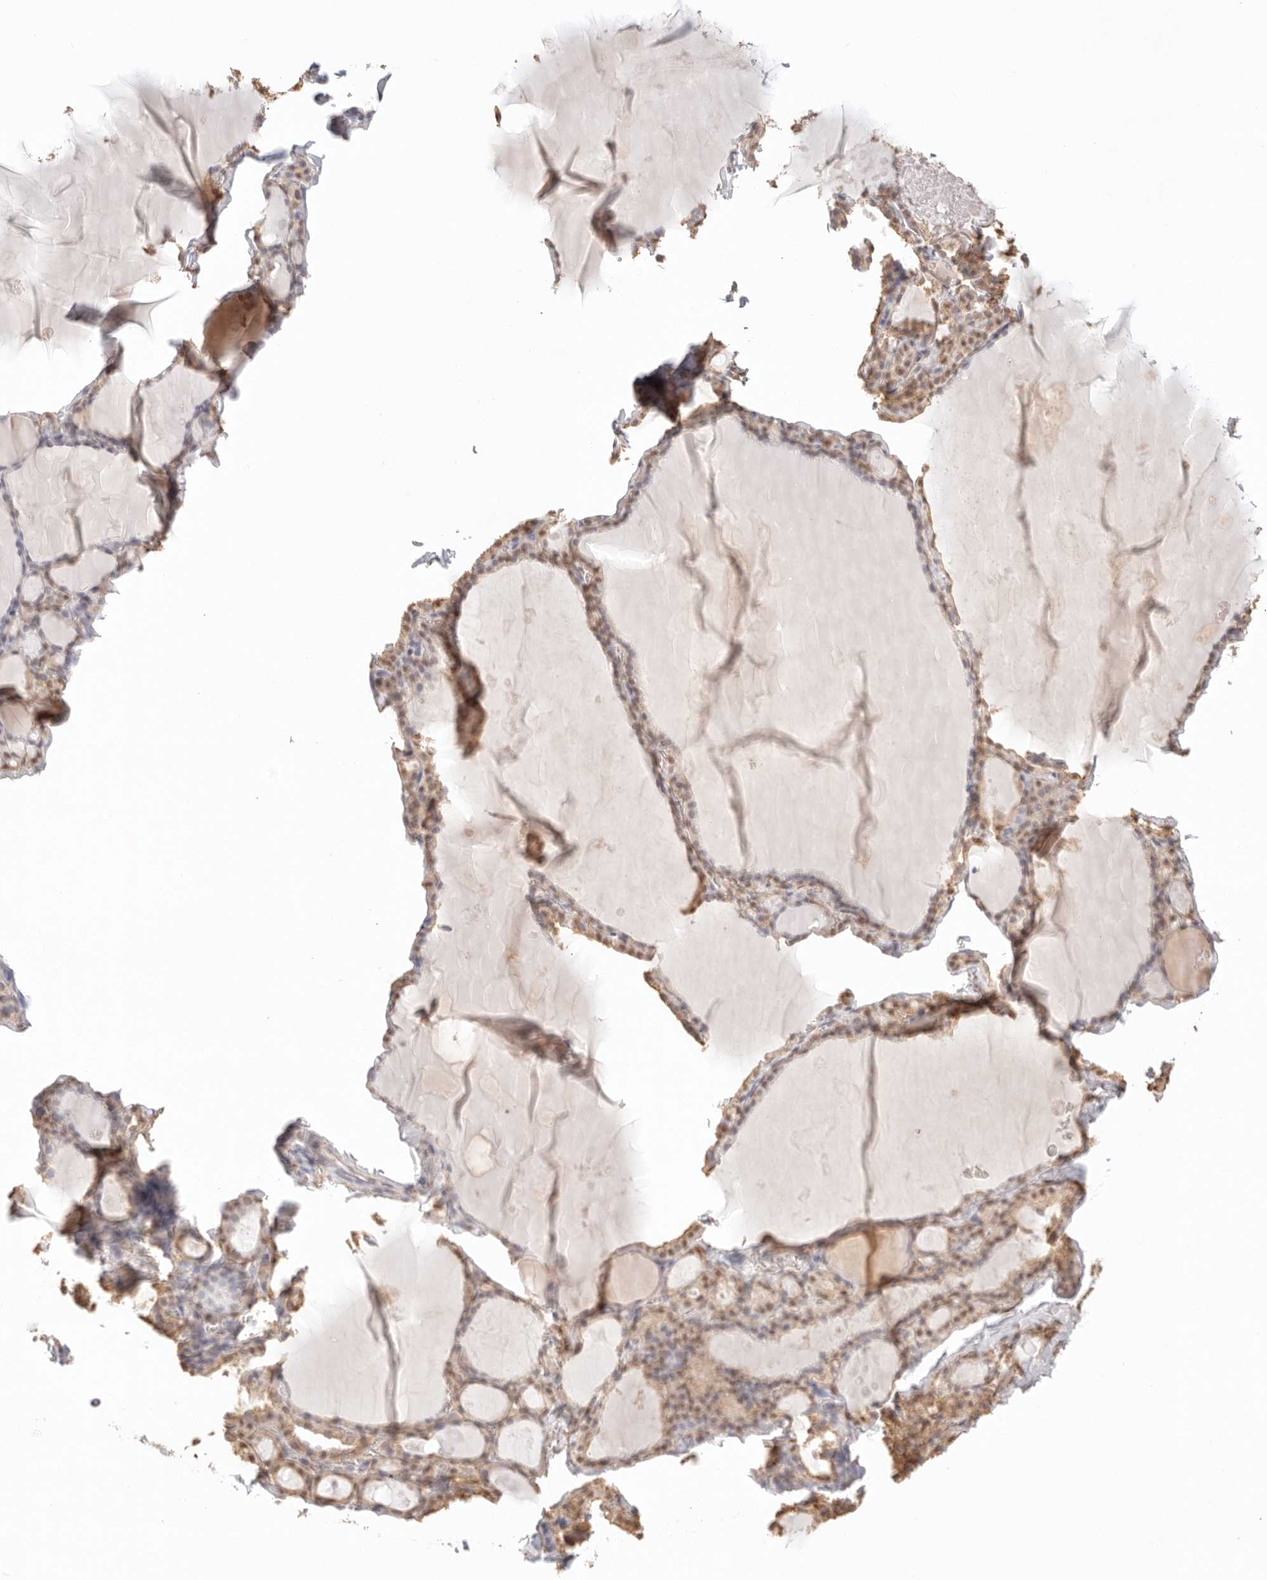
{"staining": {"intensity": "moderate", "quantity": ">75%", "location": "cytoplasmic/membranous,nuclear"}, "tissue": "thyroid gland", "cell_type": "Glandular cells", "image_type": "normal", "snomed": [{"axis": "morphology", "description": "Normal tissue, NOS"}, {"axis": "topography", "description": "Thyroid gland"}], "caption": "Immunohistochemical staining of normal human thyroid gland displays moderate cytoplasmic/membranous,nuclear protein staining in about >75% of glandular cells.", "gene": "IL1R2", "patient": {"sex": "male", "age": 56}}